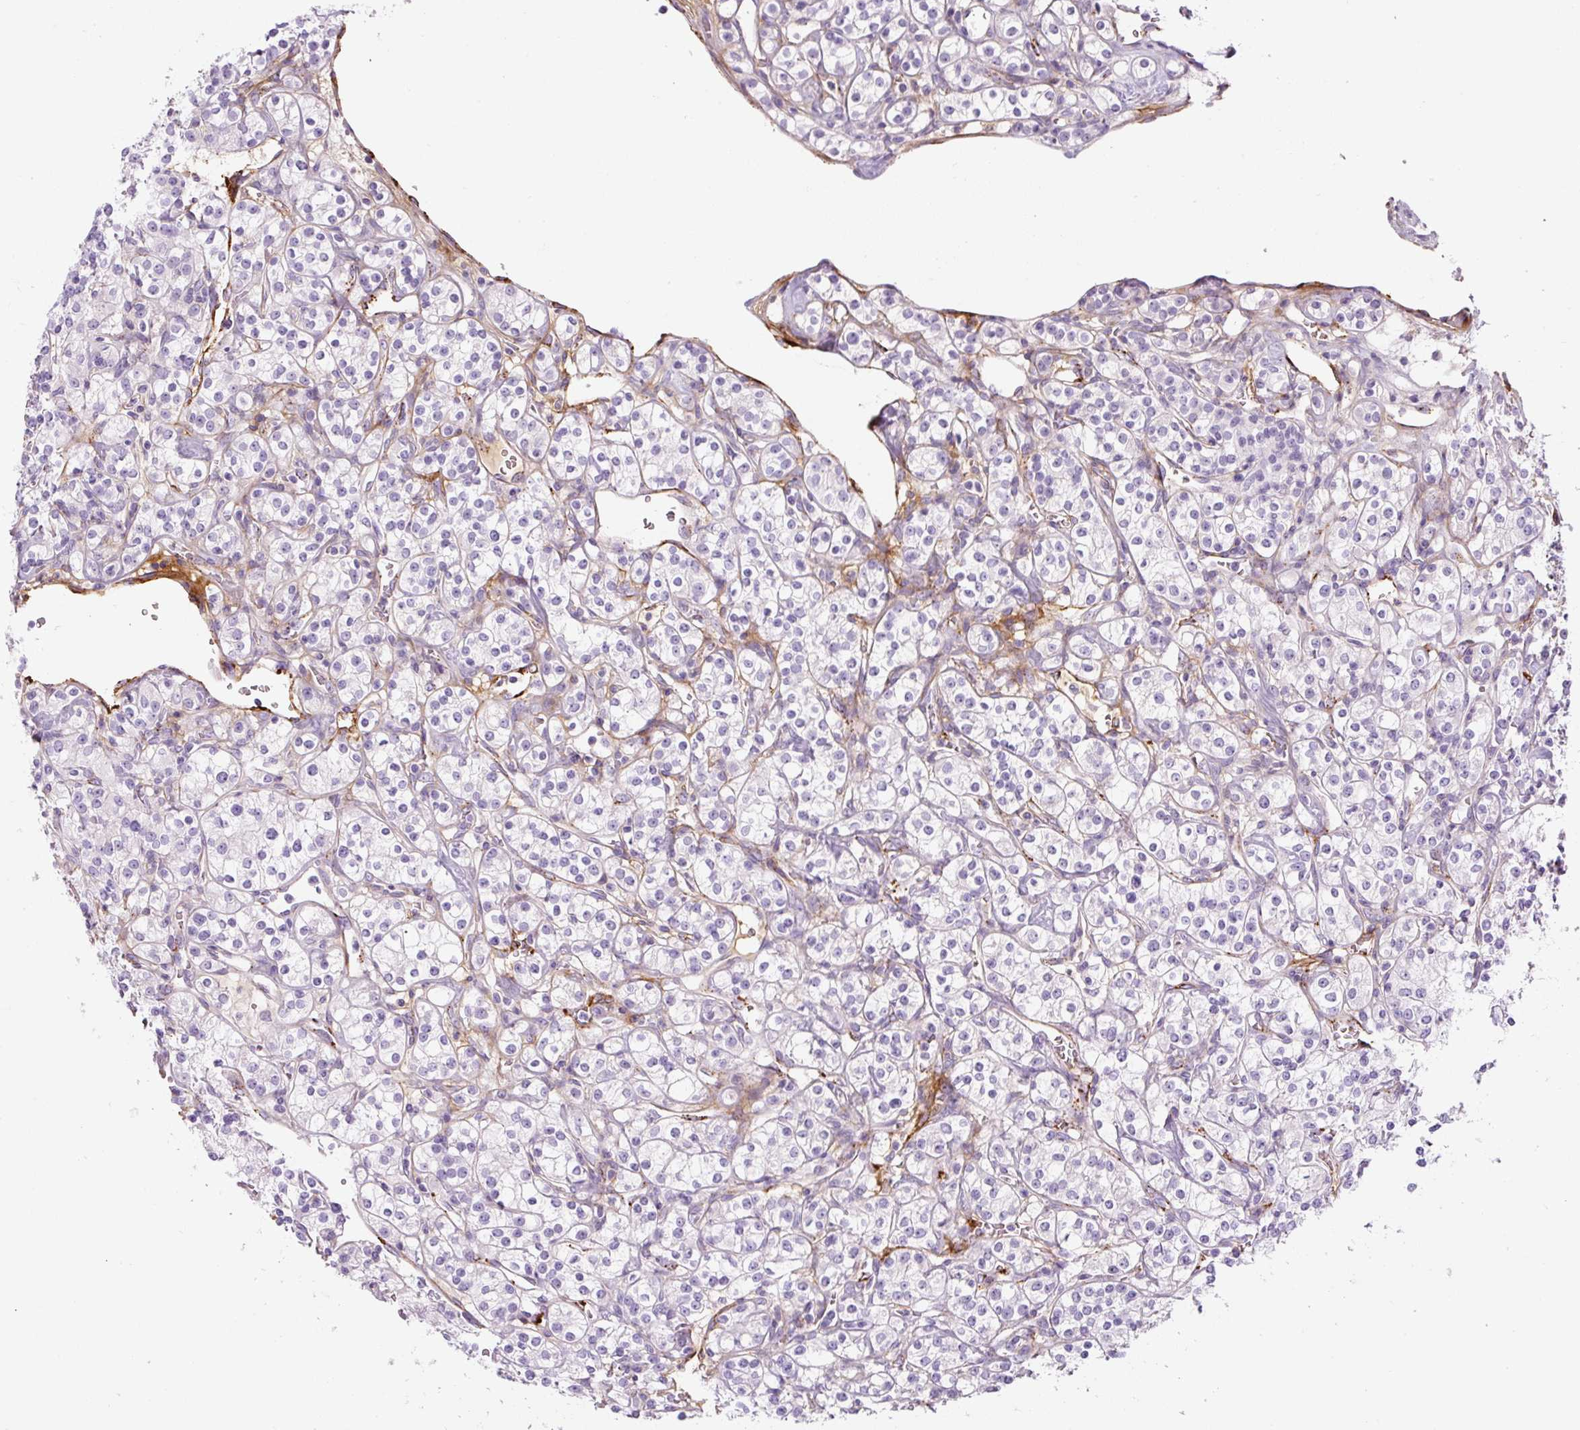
{"staining": {"intensity": "negative", "quantity": "none", "location": "none"}, "tissue": "renal cancer", "cell_type": "Tumor cells", "image_type": "cancer", "snomed": [{"axis": "morphology", "description": "Adenocarcinoma, NOS"}, {"axis": "topography", "description": "Kidney"}], "caption": "Immunohistochemical staining of adenocarcinoma (renal) reveals no significant staining in tumor cells.", "gene": "RSPO4", "patient": {"sex": "male", "age": 77}}